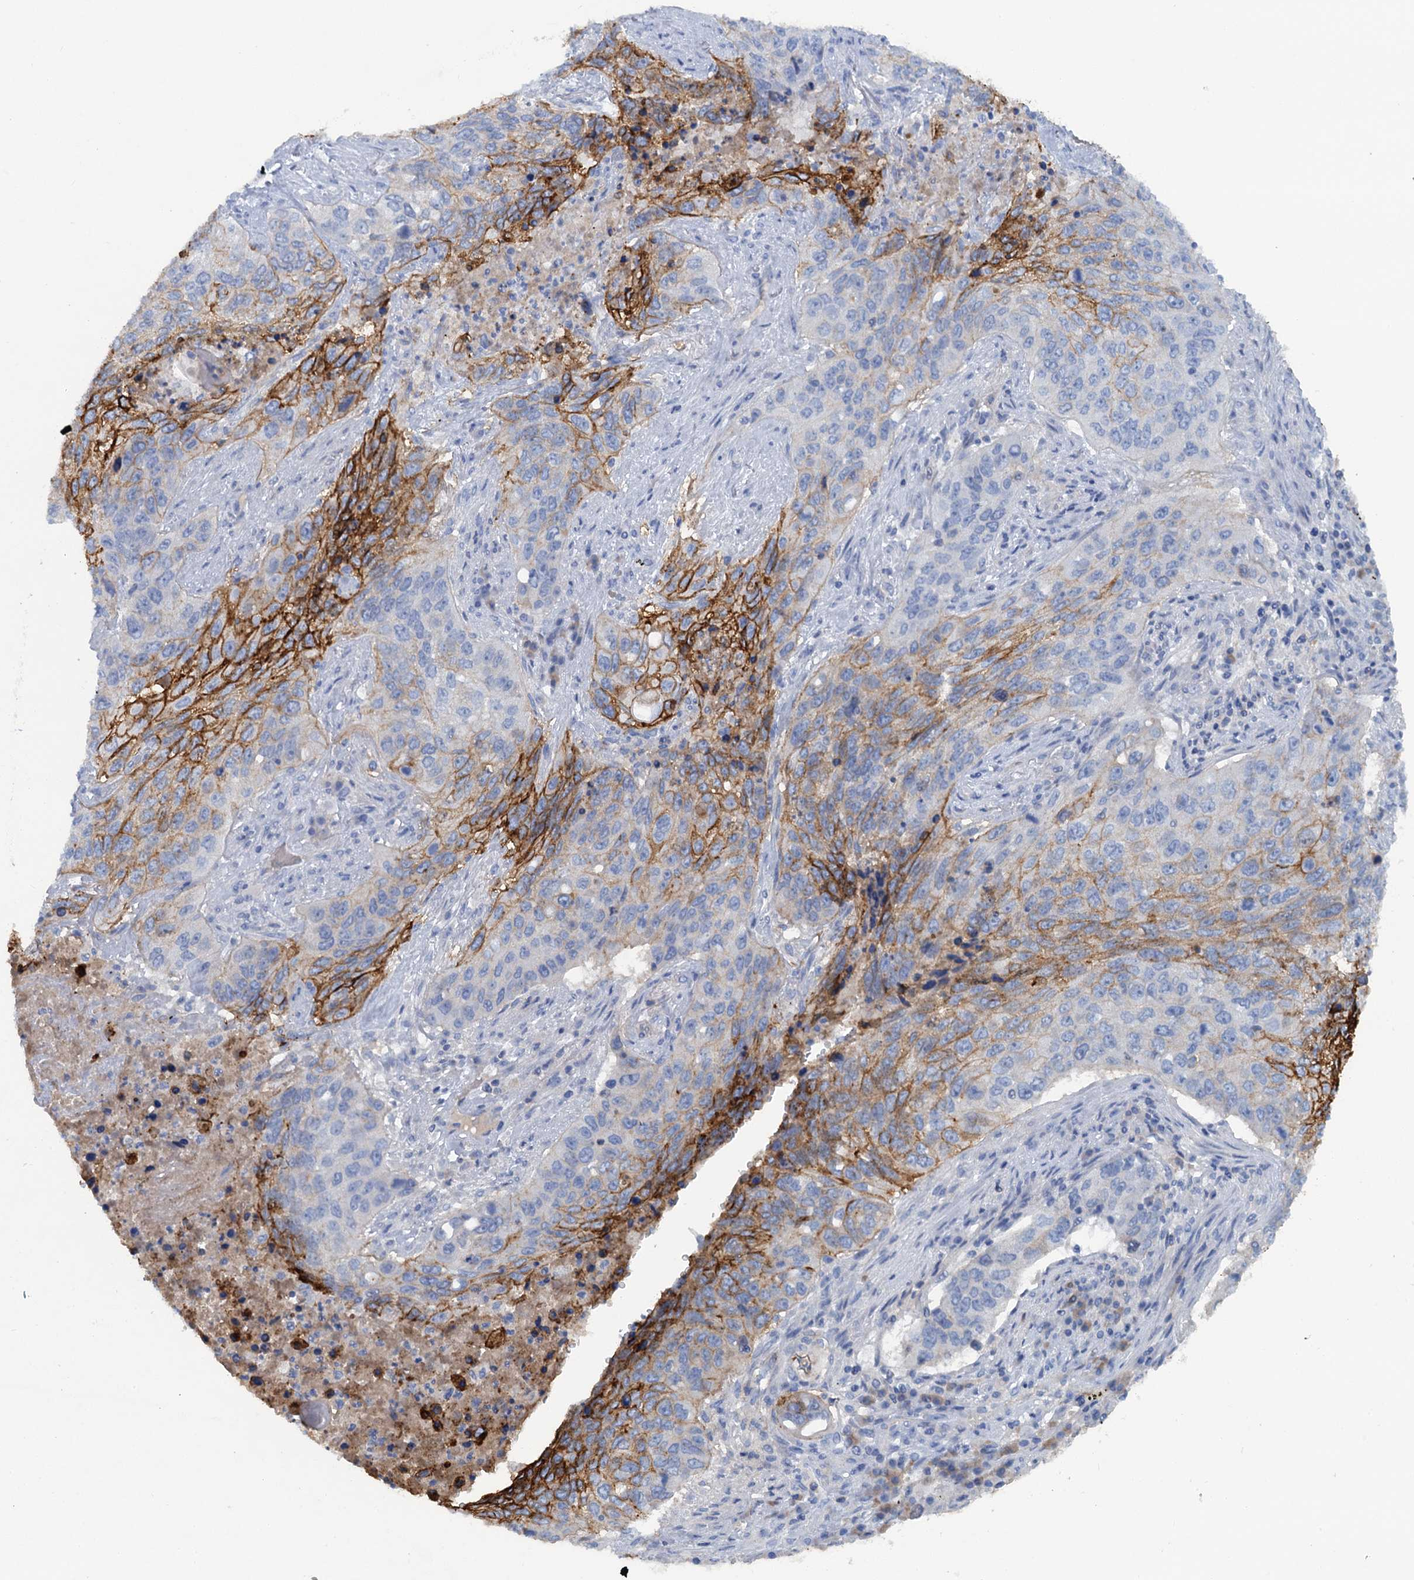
{"staining": {"intensity": "strong", "quantity": "<25%", "location": "cytoplasmic/membranous"}, "tissue": "lung cancer", "cell_type": "Tumor cells", "image_type": "cancer", "snomed": [{"axis": "morphology", "description": "Squamous cell carcinoma, NOS"}, {"axis": "topography", "description": "Lung"}], "caption": "Tumor cells display medium levels of strong cytoplasmic/membranous expression in approximately <25% of cells in human lung squamous cell carcinoma. The protein of interest is shown in brown color, while the nuclei are stained blue.", "gene": "MYADML2", "patient": {"sex": "female", "age": 63}}